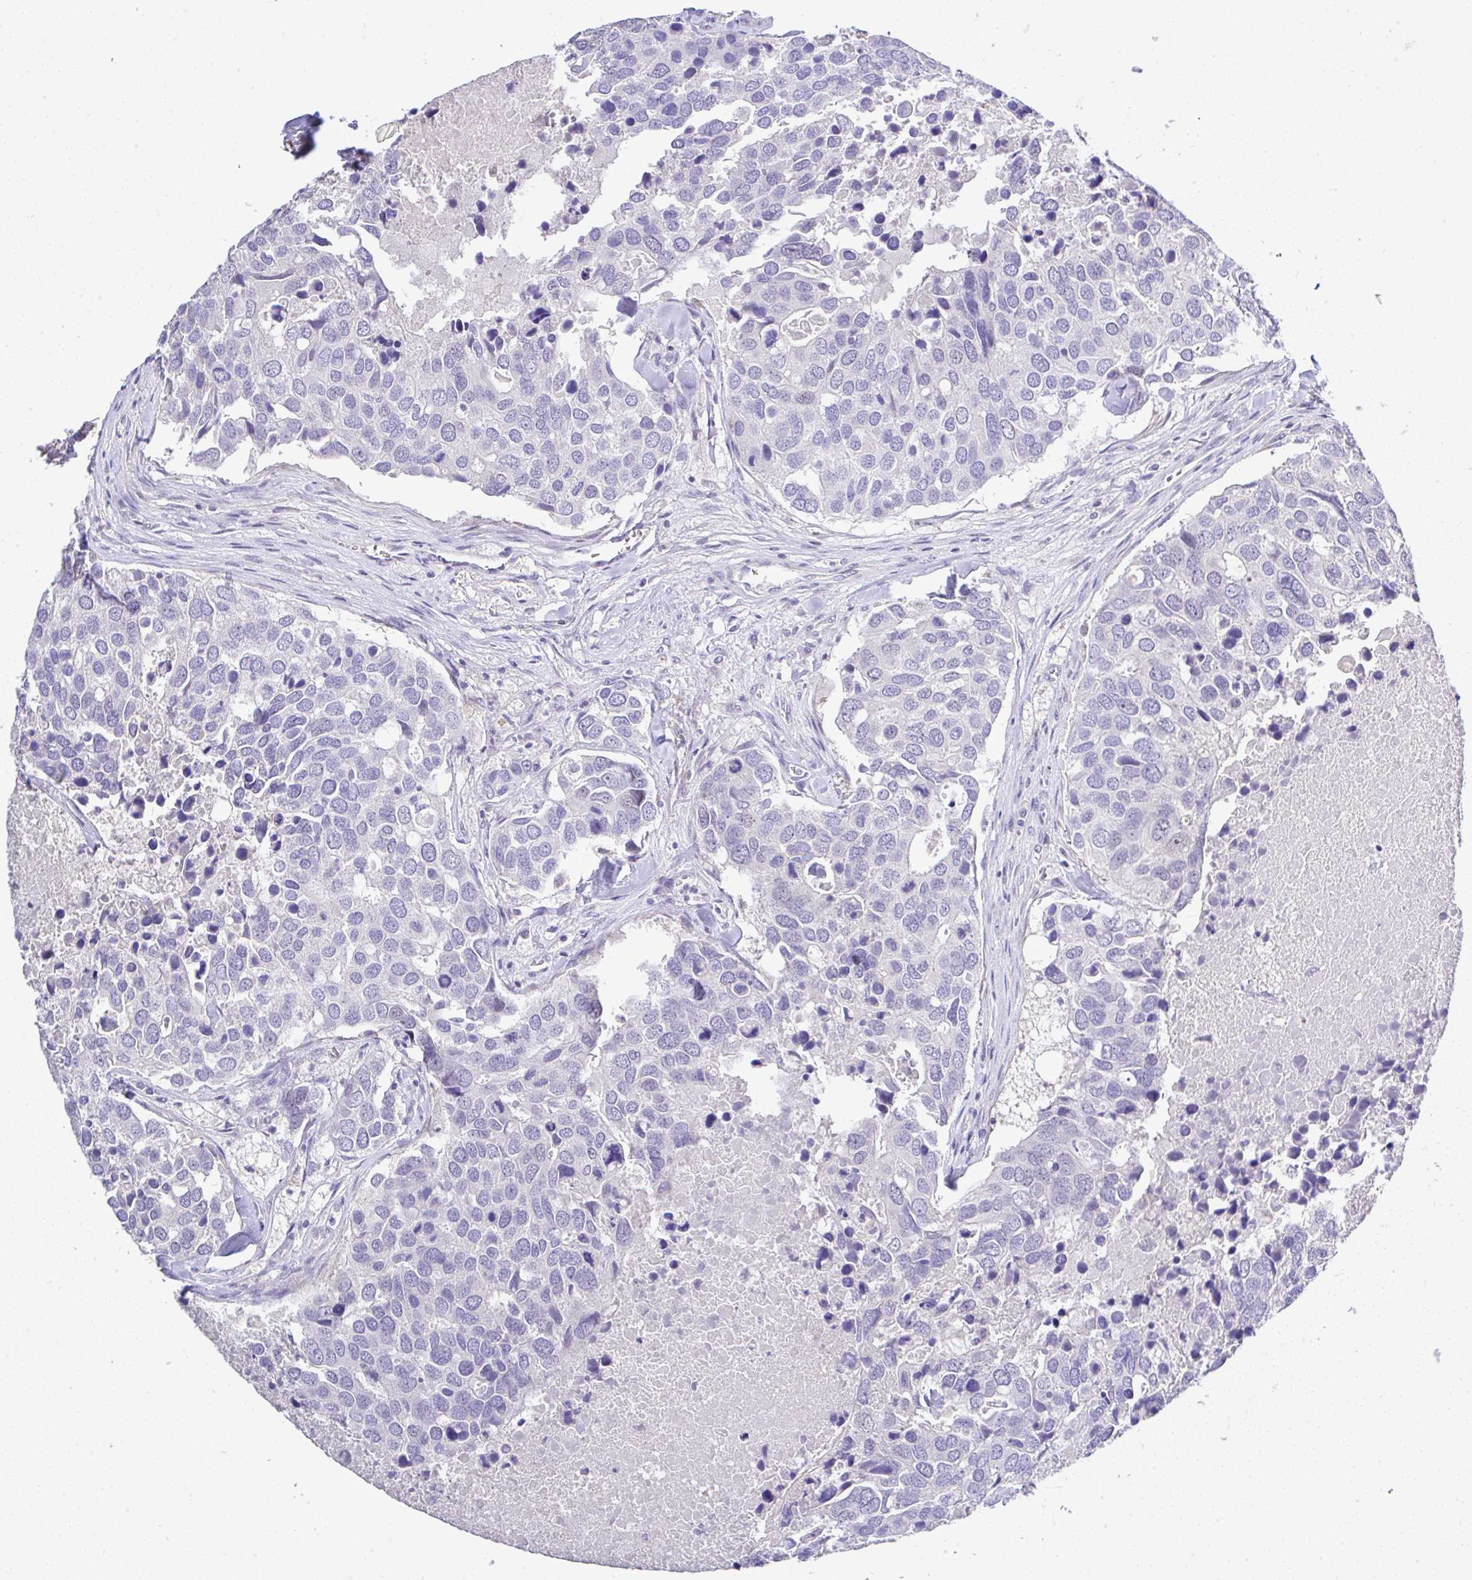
{"staining": {"intensity": "negative", "quantity": "none", "location": "none"}, "tissue": "breast cancer", "cell_type": "Tumor cells", "image_type": "cancer", "snomed": [{"axis": "morphology", "description": "Duct carcinoma"}, {"axis": "topography", "description": "Breast"}], "caption": "Immunohistochemical staining of human breast invasive ductal carcinoma displays no significant positivity in tumor cells. (DAB immunohistochemistry, high magnification).", "gene": "CTU1", "patient": {"sex": "female", "age": 83}}